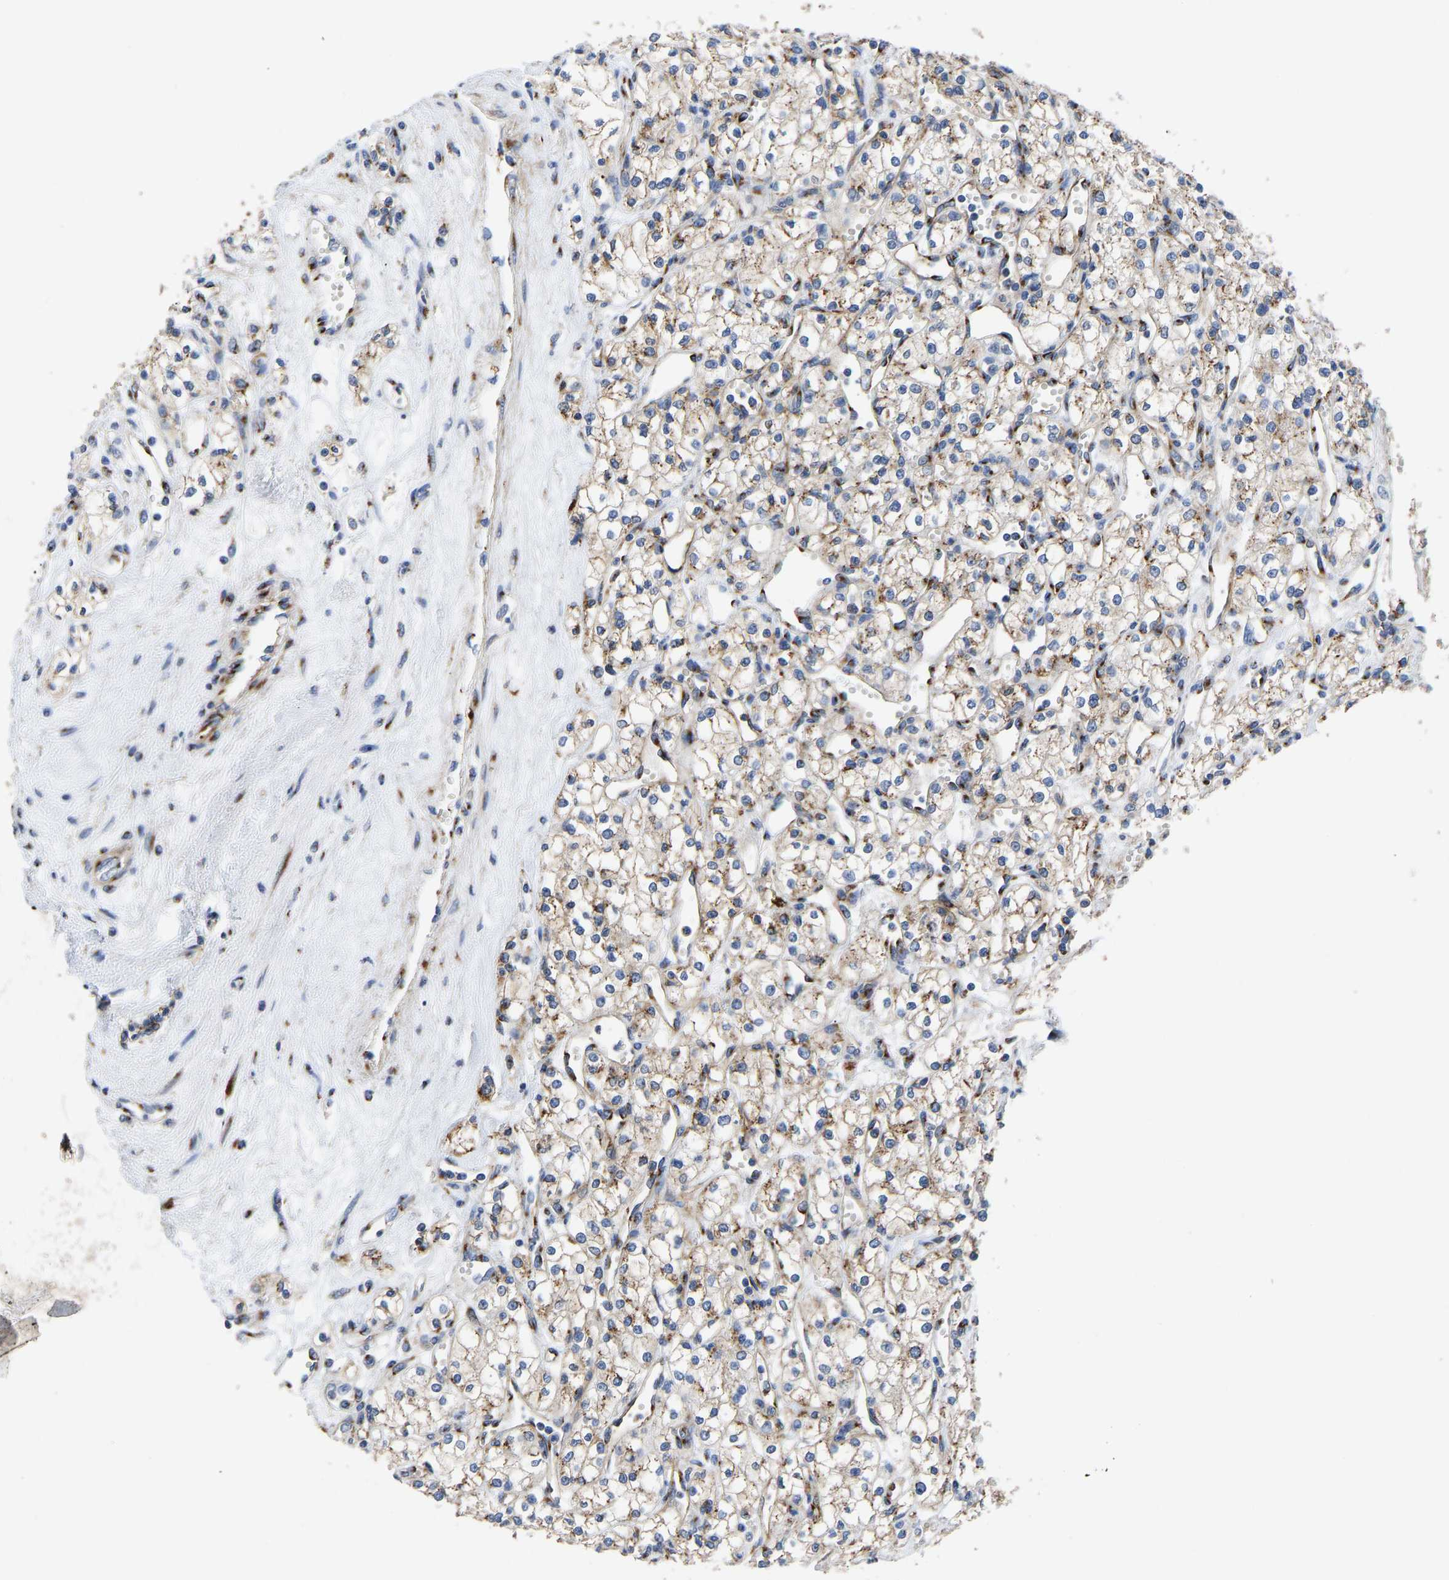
{"staining": {"intensity": "moderate", "quantity": ">75%", "location": "cytoplasmic/membranous"}, "tissue": "renal cancer", "cell_type": "Tumor cells", "image_type": "cancer", "snomed": [{"axis": "morphology", "description": "Adenocarcinoma, NOS"}, {"axis": "topography", "description": "Kidney"}], "caption": "The histopathology image demonstrates immunohistochemical staining of renal cancer (adenocarcinoma). There is moderate cytoplasmic/membranous staining is present in approximately >75% of tumor cells.", "gene": "TMEM87A", "patient": {"sex": "male", "age": 59}}